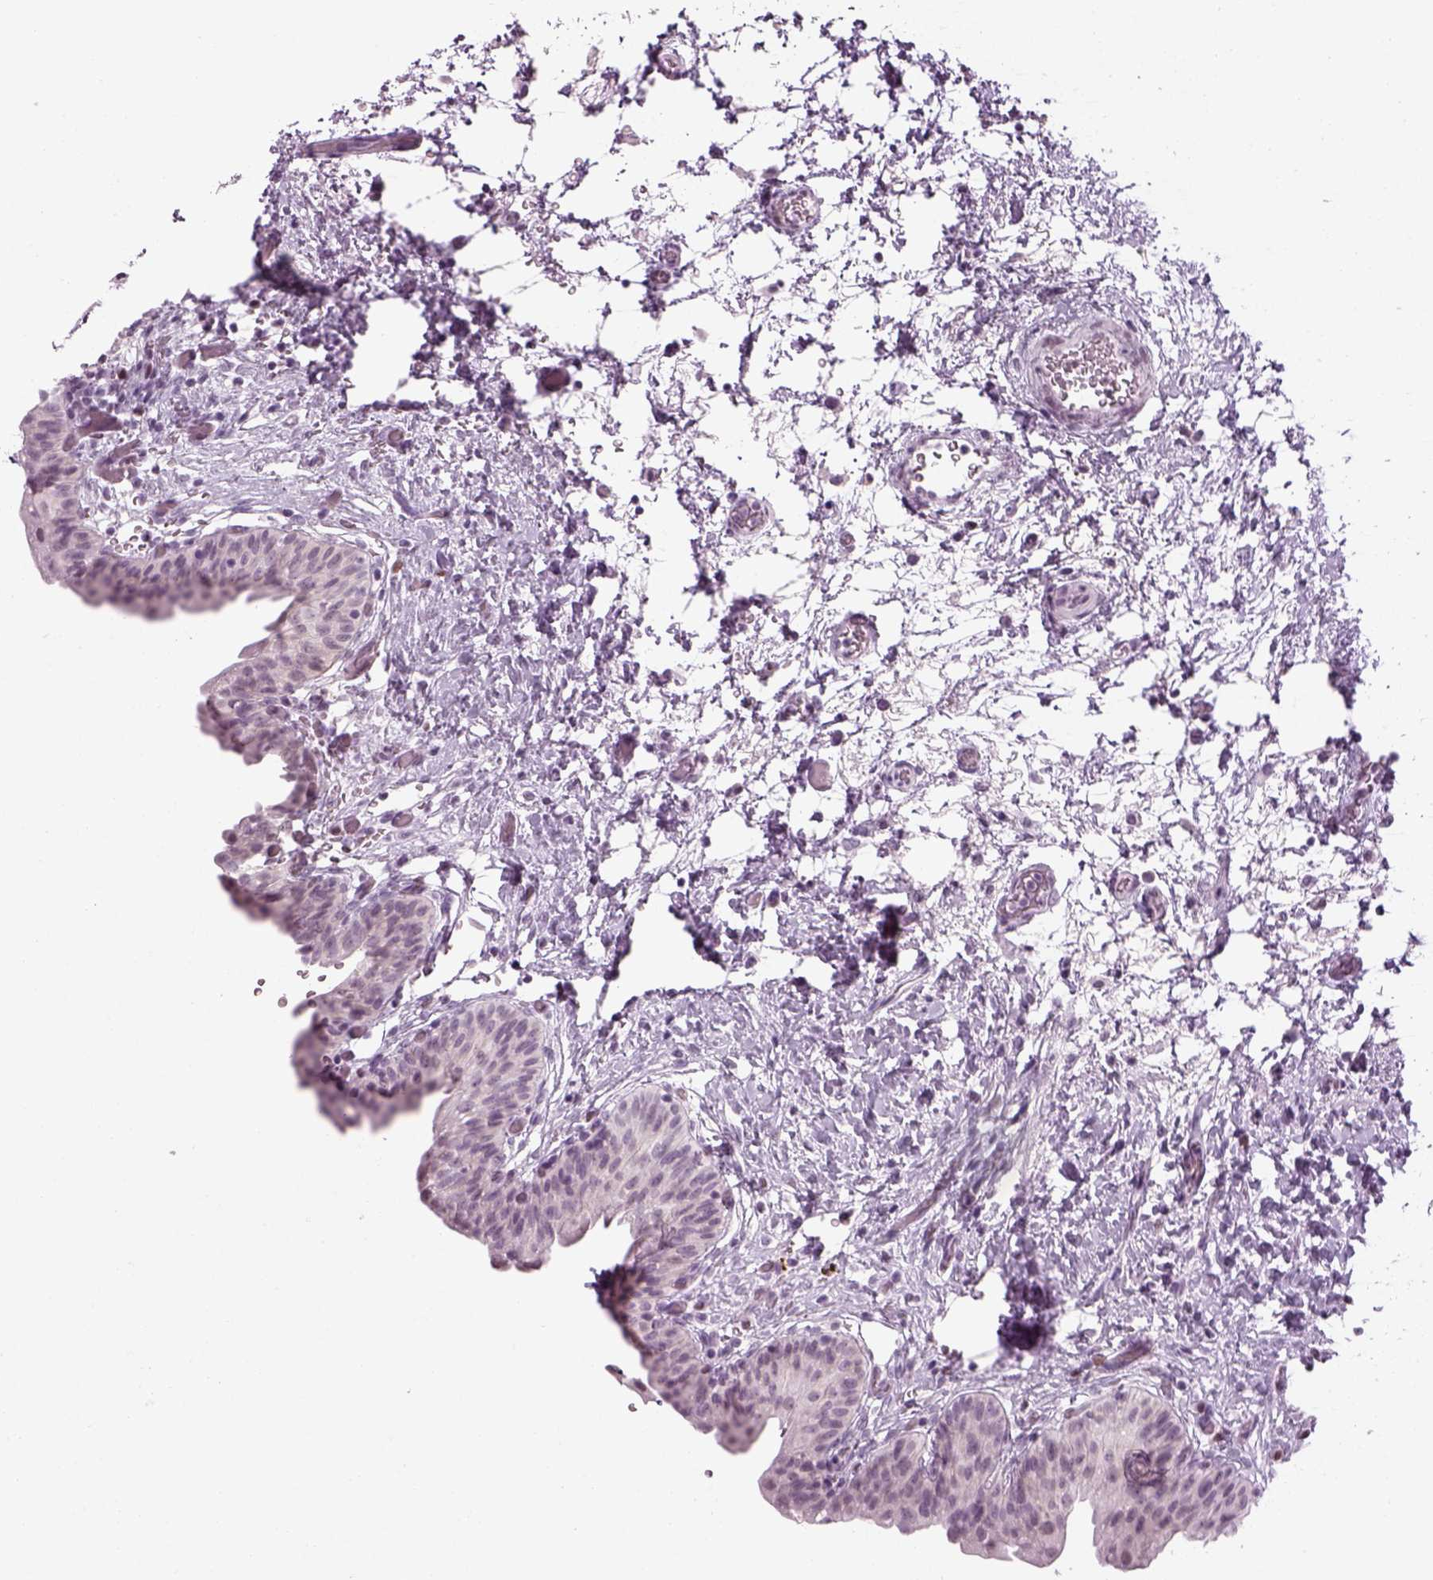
{"staining": {"intensity": "negative", "quantity": "none", "location": "none"}, "tissue": "urinary bladder", "cell_type": "Urothelial cells", "image_type": "normal", "snomed": [{"axis": "morphology", "description": "Normal tissue, NOS"}, {"axis": "topography", "description": "Urinary bladder"}], "caption": "Unremarkable urinary bladder was stained to show a protein in brown. There is no significant expression in urothelial cells. (DAB (3,3'-diaminobenzidine) immunohistochemistry (IHC), high magnification).", "gene": "KCNG2", "patient": {"sex": "male", "age": 69}}